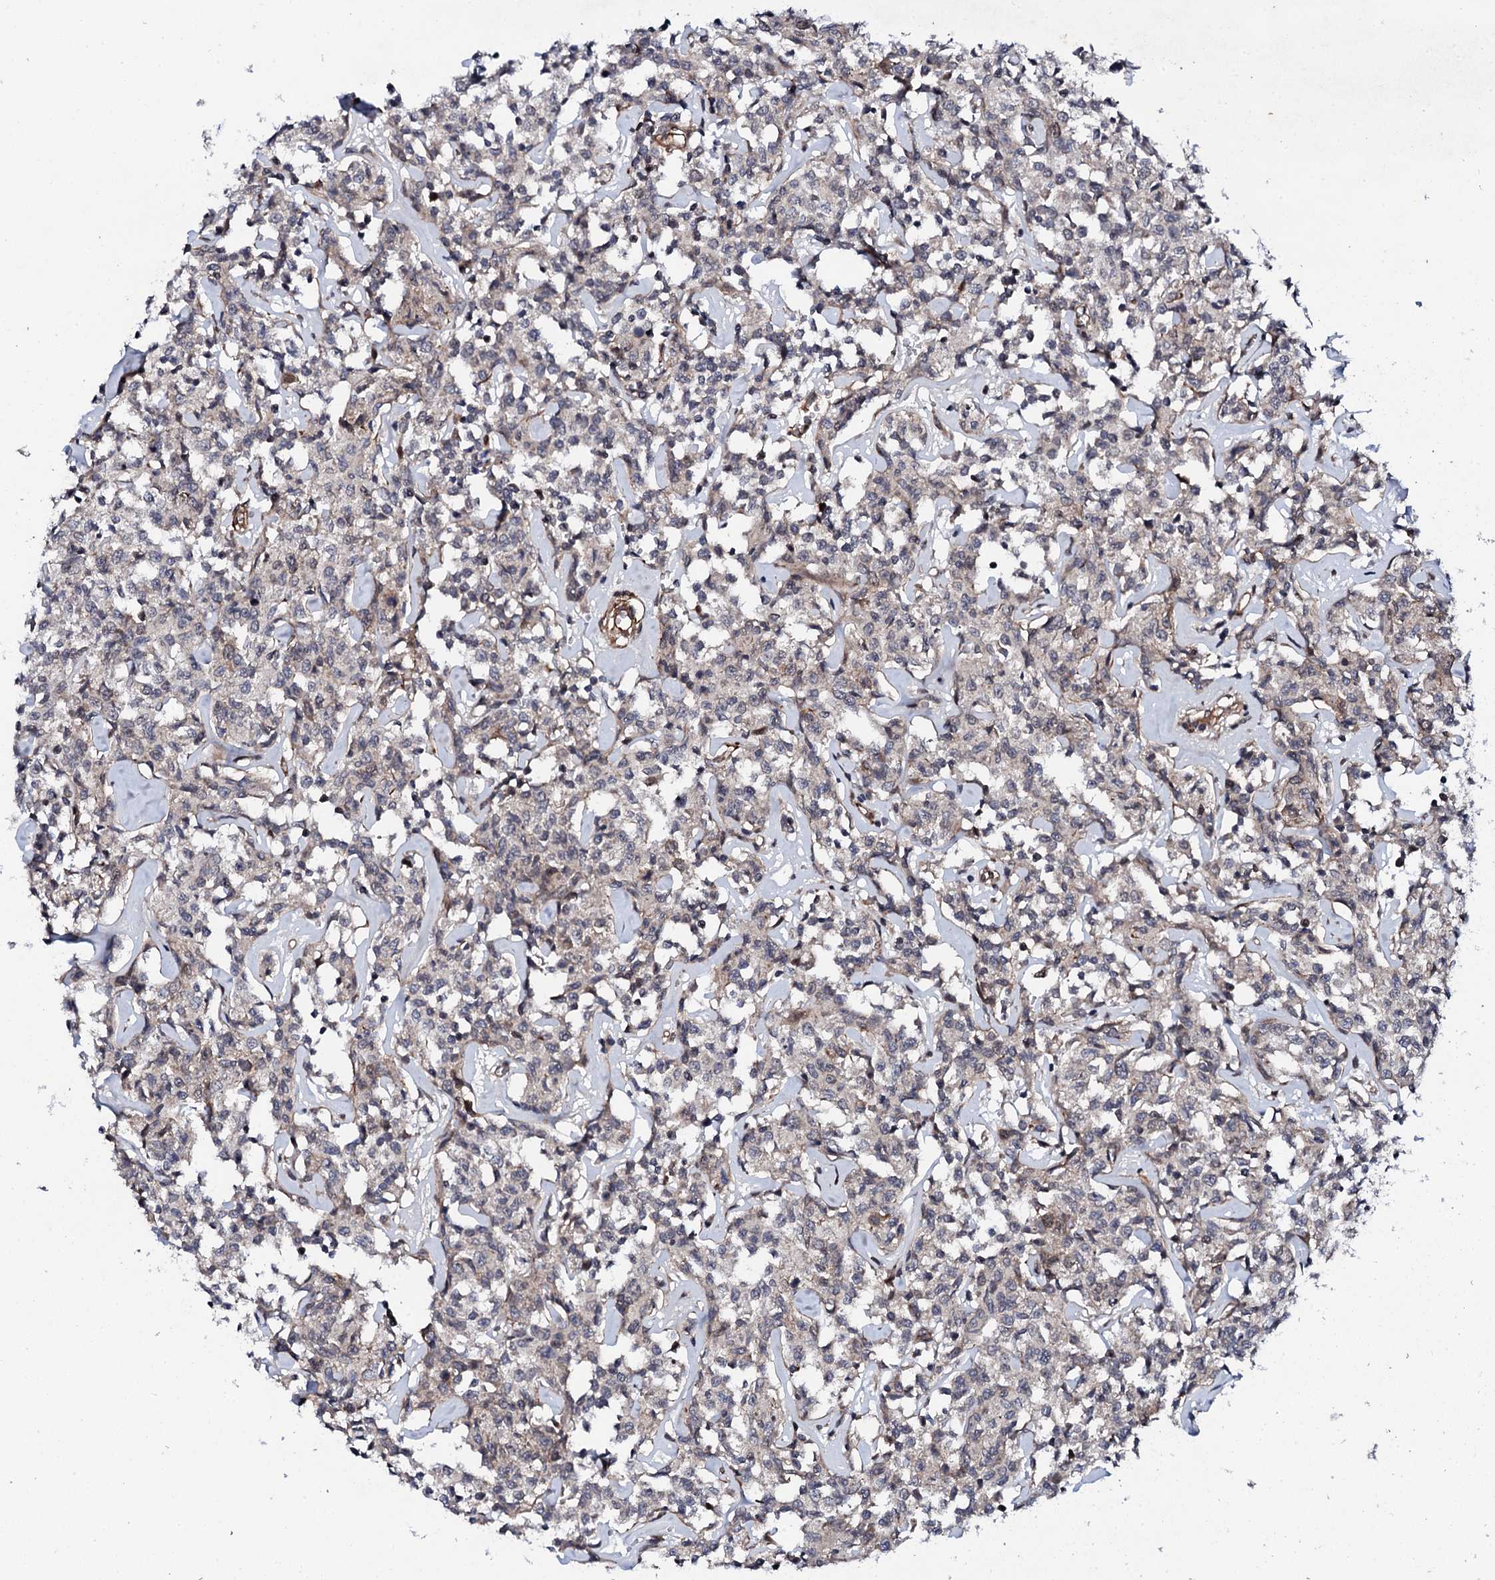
{"staining": {"intensity": "negative", "quantity": "none", "location": "none"}, "tissue": "lymphoma", "cell_type": "Tumor cells", "image_type": "cancer", "snomed": [{"axis": "morphology", "description": "Malignant lymphoma, non-Hodgkin's type, Low grade"}, {"axis": "topography", "description": "Small intestine"}], "caption": "Lymphoma was stained to show a protein in brown. There is no significant staining in tumor cells.", "gene": "FAM111A", "patient": {"sex": "female", "age": 59}}